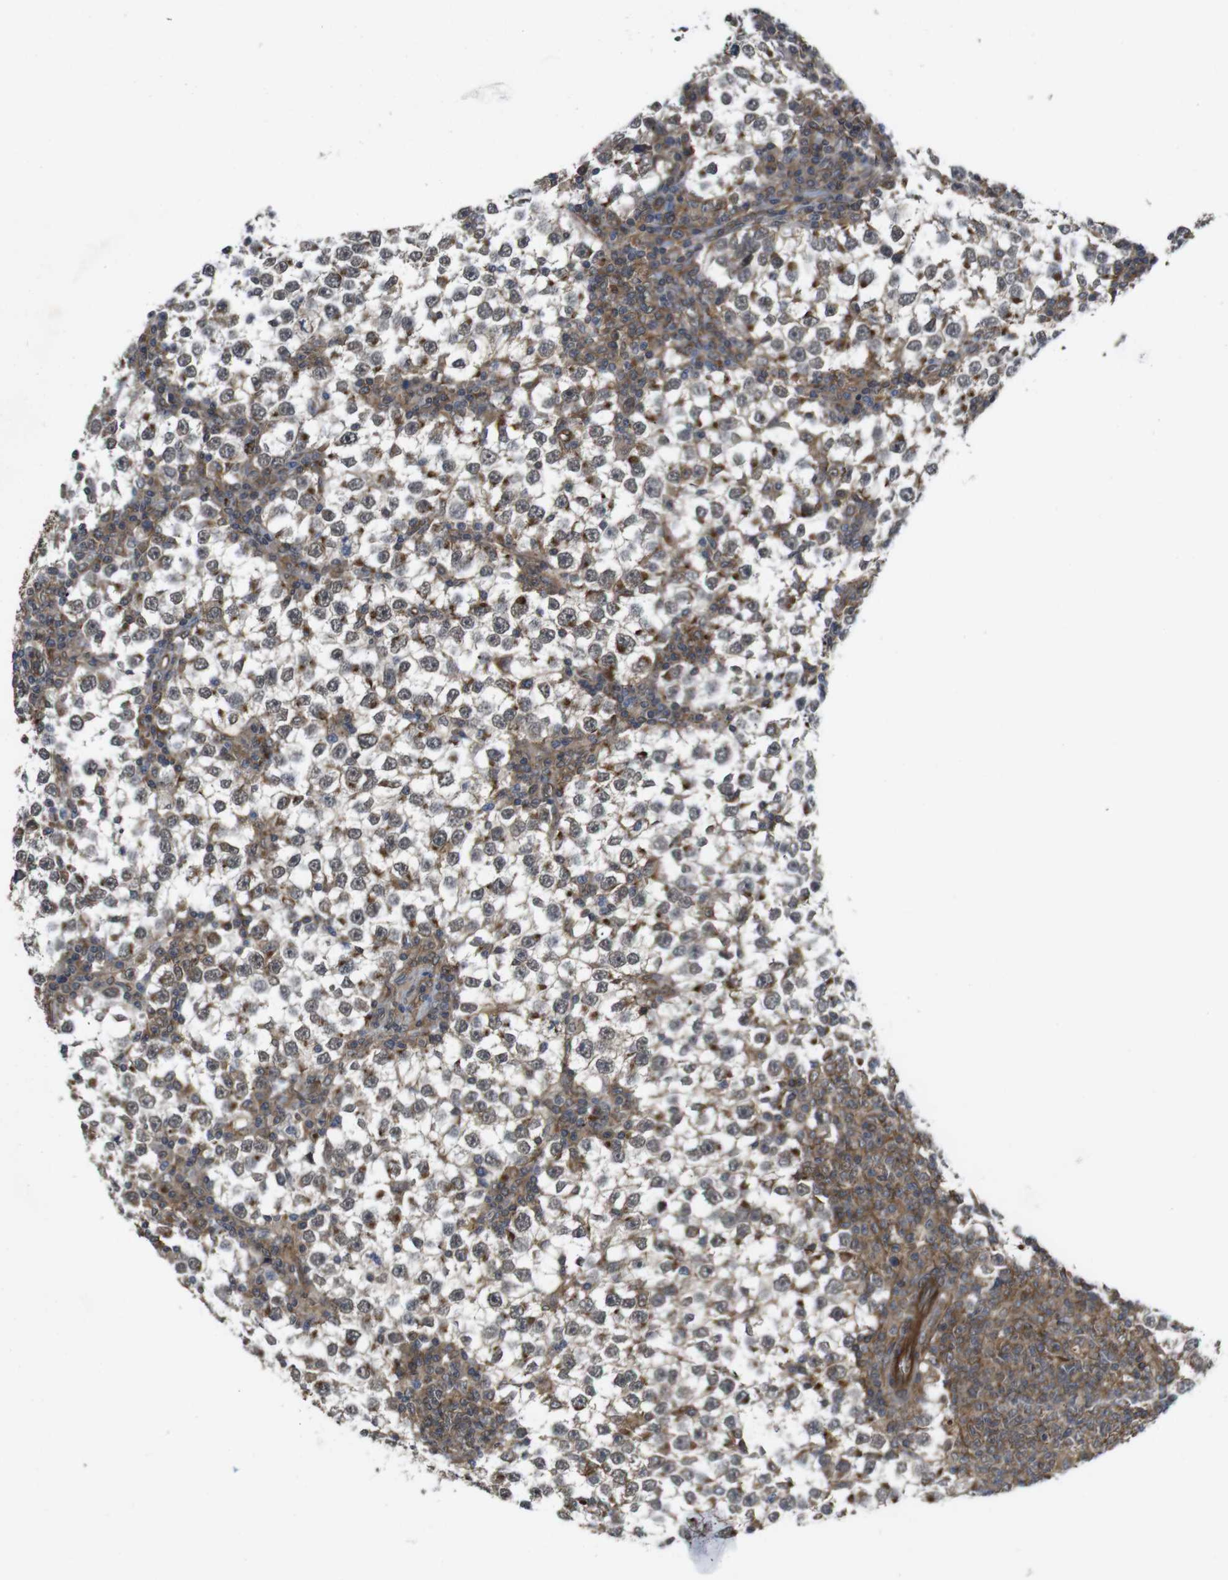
{"staining": {"intensity": "moderate", "quantity": "<25%", "location": "cytoplasmic/membranous"}, "tissue": "testis cancer", "cell_type": "Tumor cells", "image_type": "cancer", "snomed": [{"axis": "morphology", "description": "Seminoma, NOS"}, {"axis": "topography", "description": "Testis"}], "caption": "Tumor cells exhibit moderate cytoplasmic/membranous positivity in about <25% of cells in testis seminoma.", "gene": "ZDHHC5", "patient": {"sex": "male", "age": 65}}